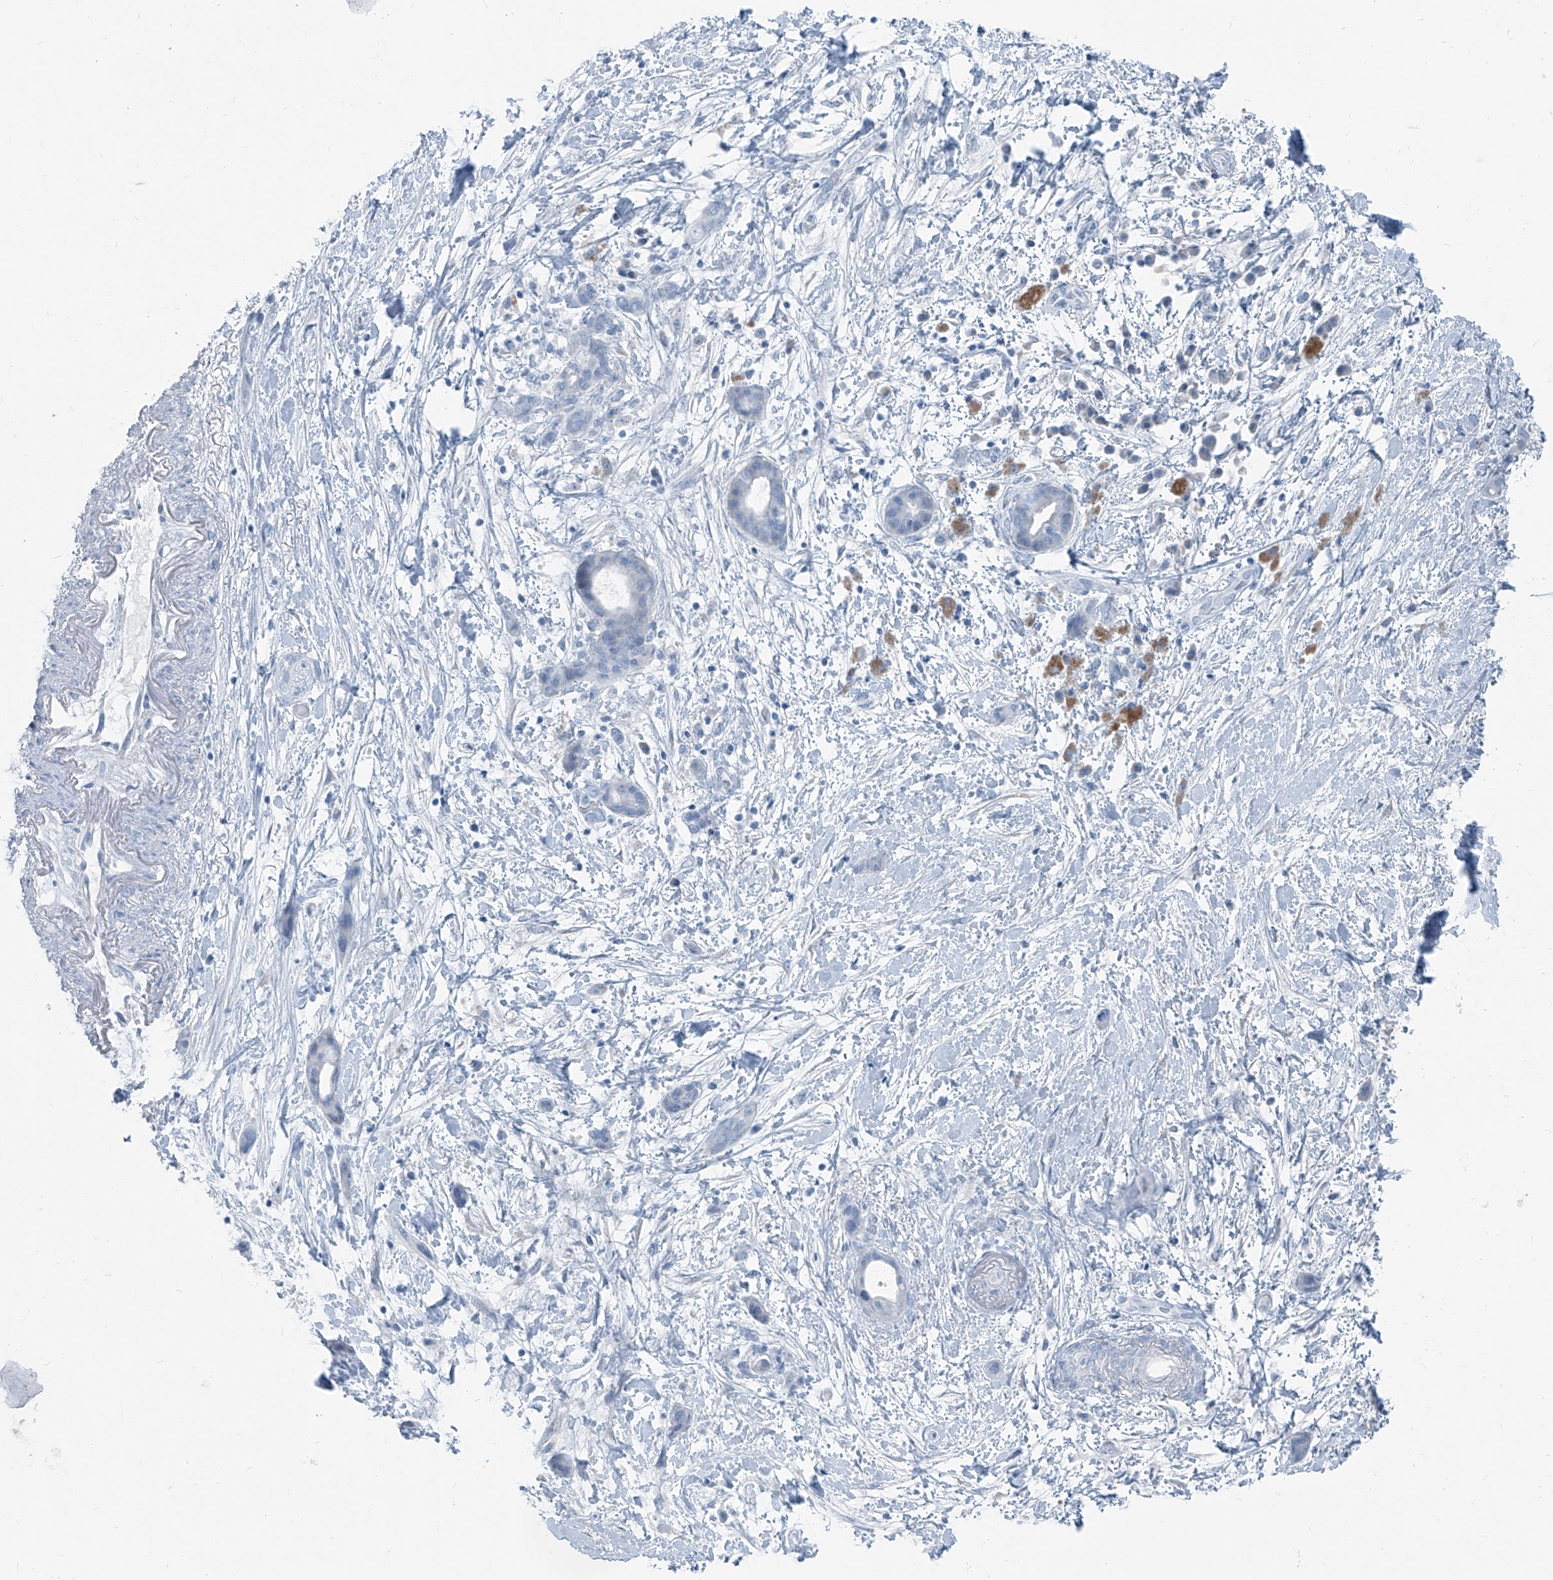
{"staining": {"intensity": "negative", "quantity": "none", "location": "none"}, "tissue": "pancreatic cancer", "cell_type": "Tumor cells", "image_type": "cancer", "snomed": [{"axis": "morphology", "description": "Normal tissue, NOS"}, {"axis": "morphology", "description": "Adenocarcinoma, NOS"}, {"axis": "topography", "description": "Pancreas"}, {"axis": "topography", "description": "Peripheral nerve tissue"}], "caption": "Micrograph shows no significant protein expression in tumor cells of pancreatic cancer (adenocarcinoma).", "gene": "RGN", "patient": {"sex": "female", "age": 63}}